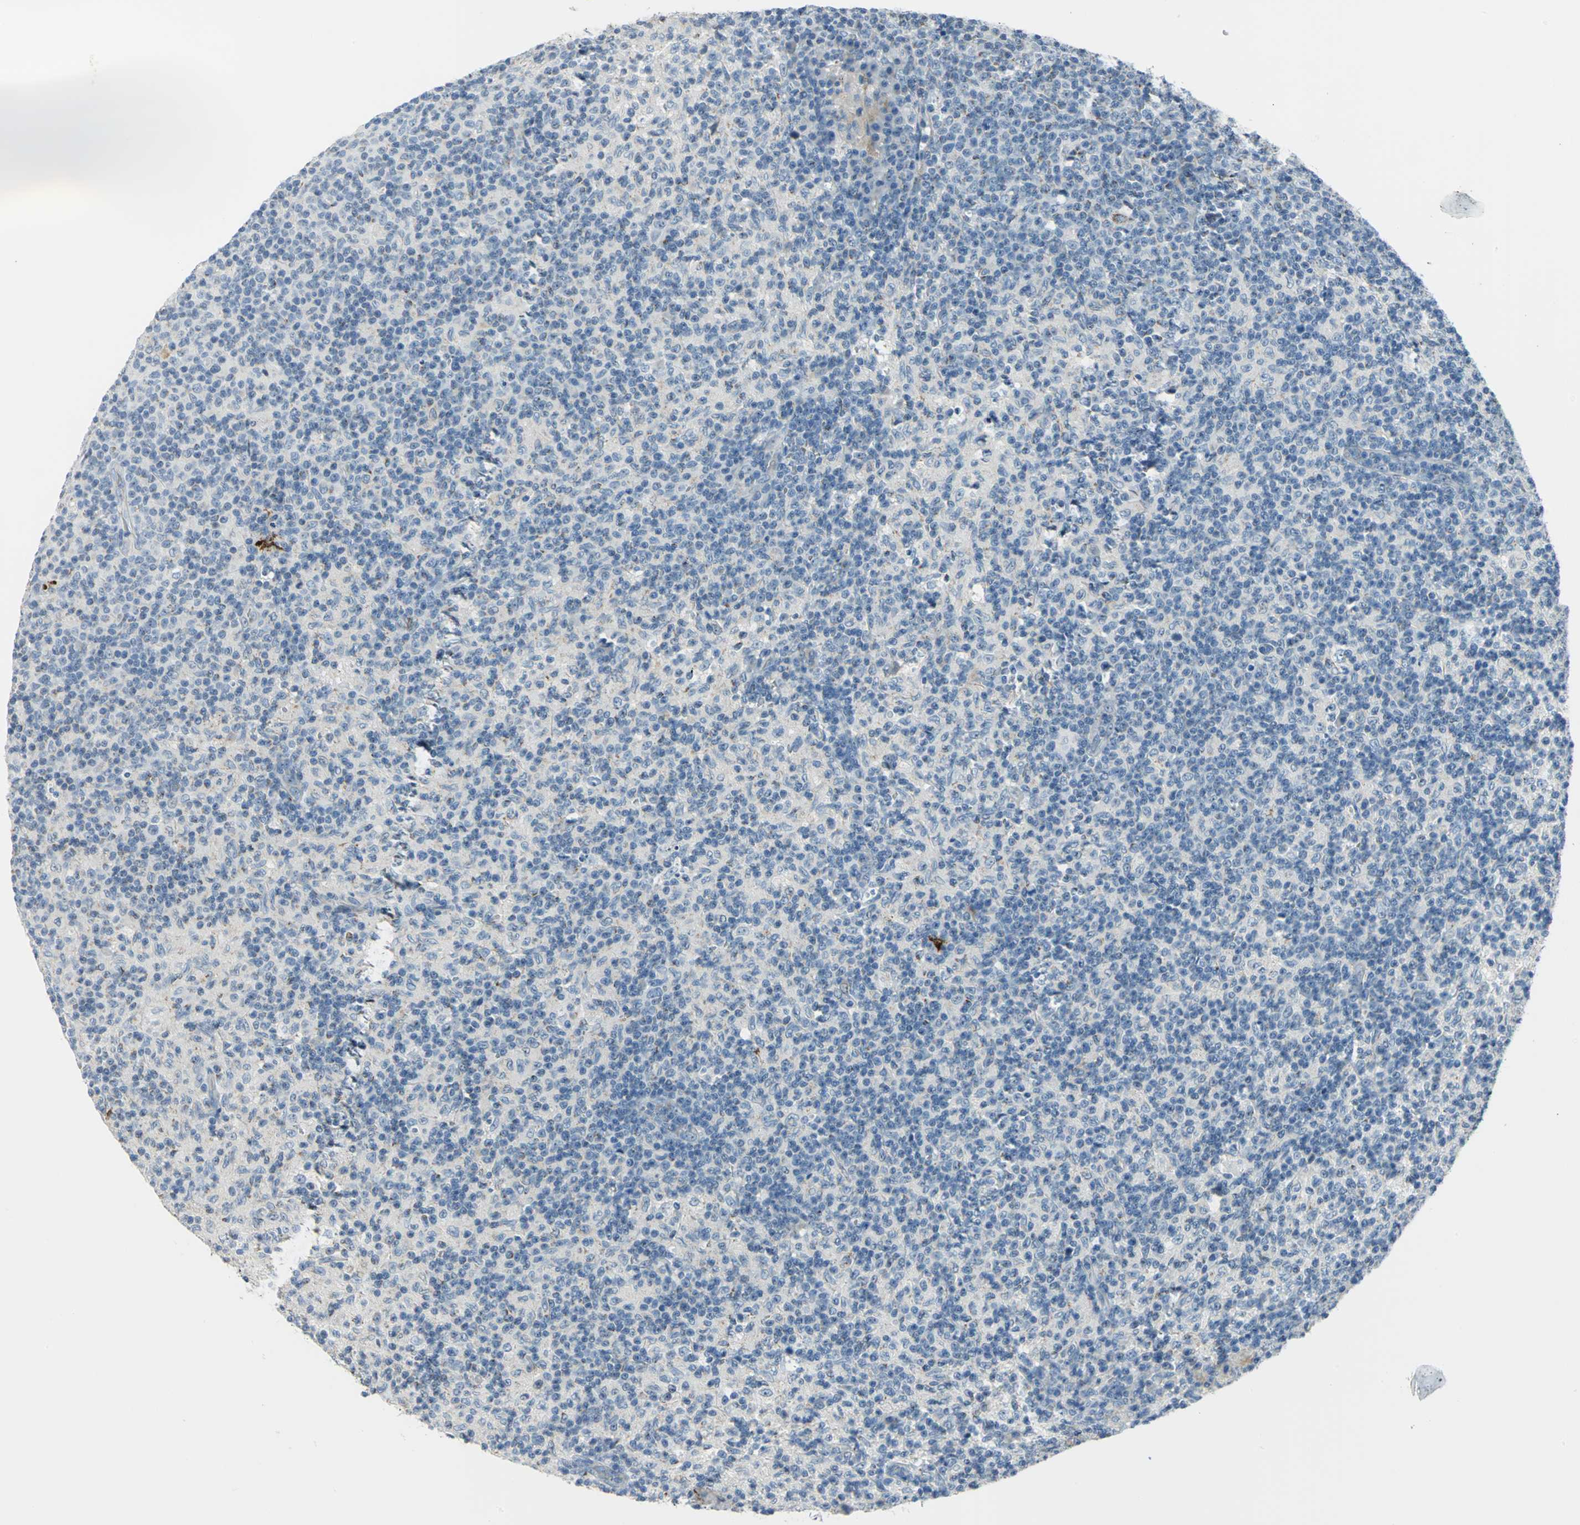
{"staining": {"intensity": "negative", "quantity": "none", "location": "none"}, "tissue": "lymph node", "cell_type": "Germinal center cells", "image_type": "normal", "snomed": [{"axis": "morphology", "description": "Normal tissue, NOS"}, {"axis": "morphology", "description": "Inflammation, NOS"}, {"axis": "topography", "description": "Lymph node"}], "caption": "Immunohistochemical staining of benign lymph node demonstrates no significant staining in germinal center cells. (Brightfield microscopy of DAB (3,3'-diaminobenzidine) immunohistochemistry at high magnification).", "gene": "MUC4", "patient": {"sex": "male", "age": 55}}